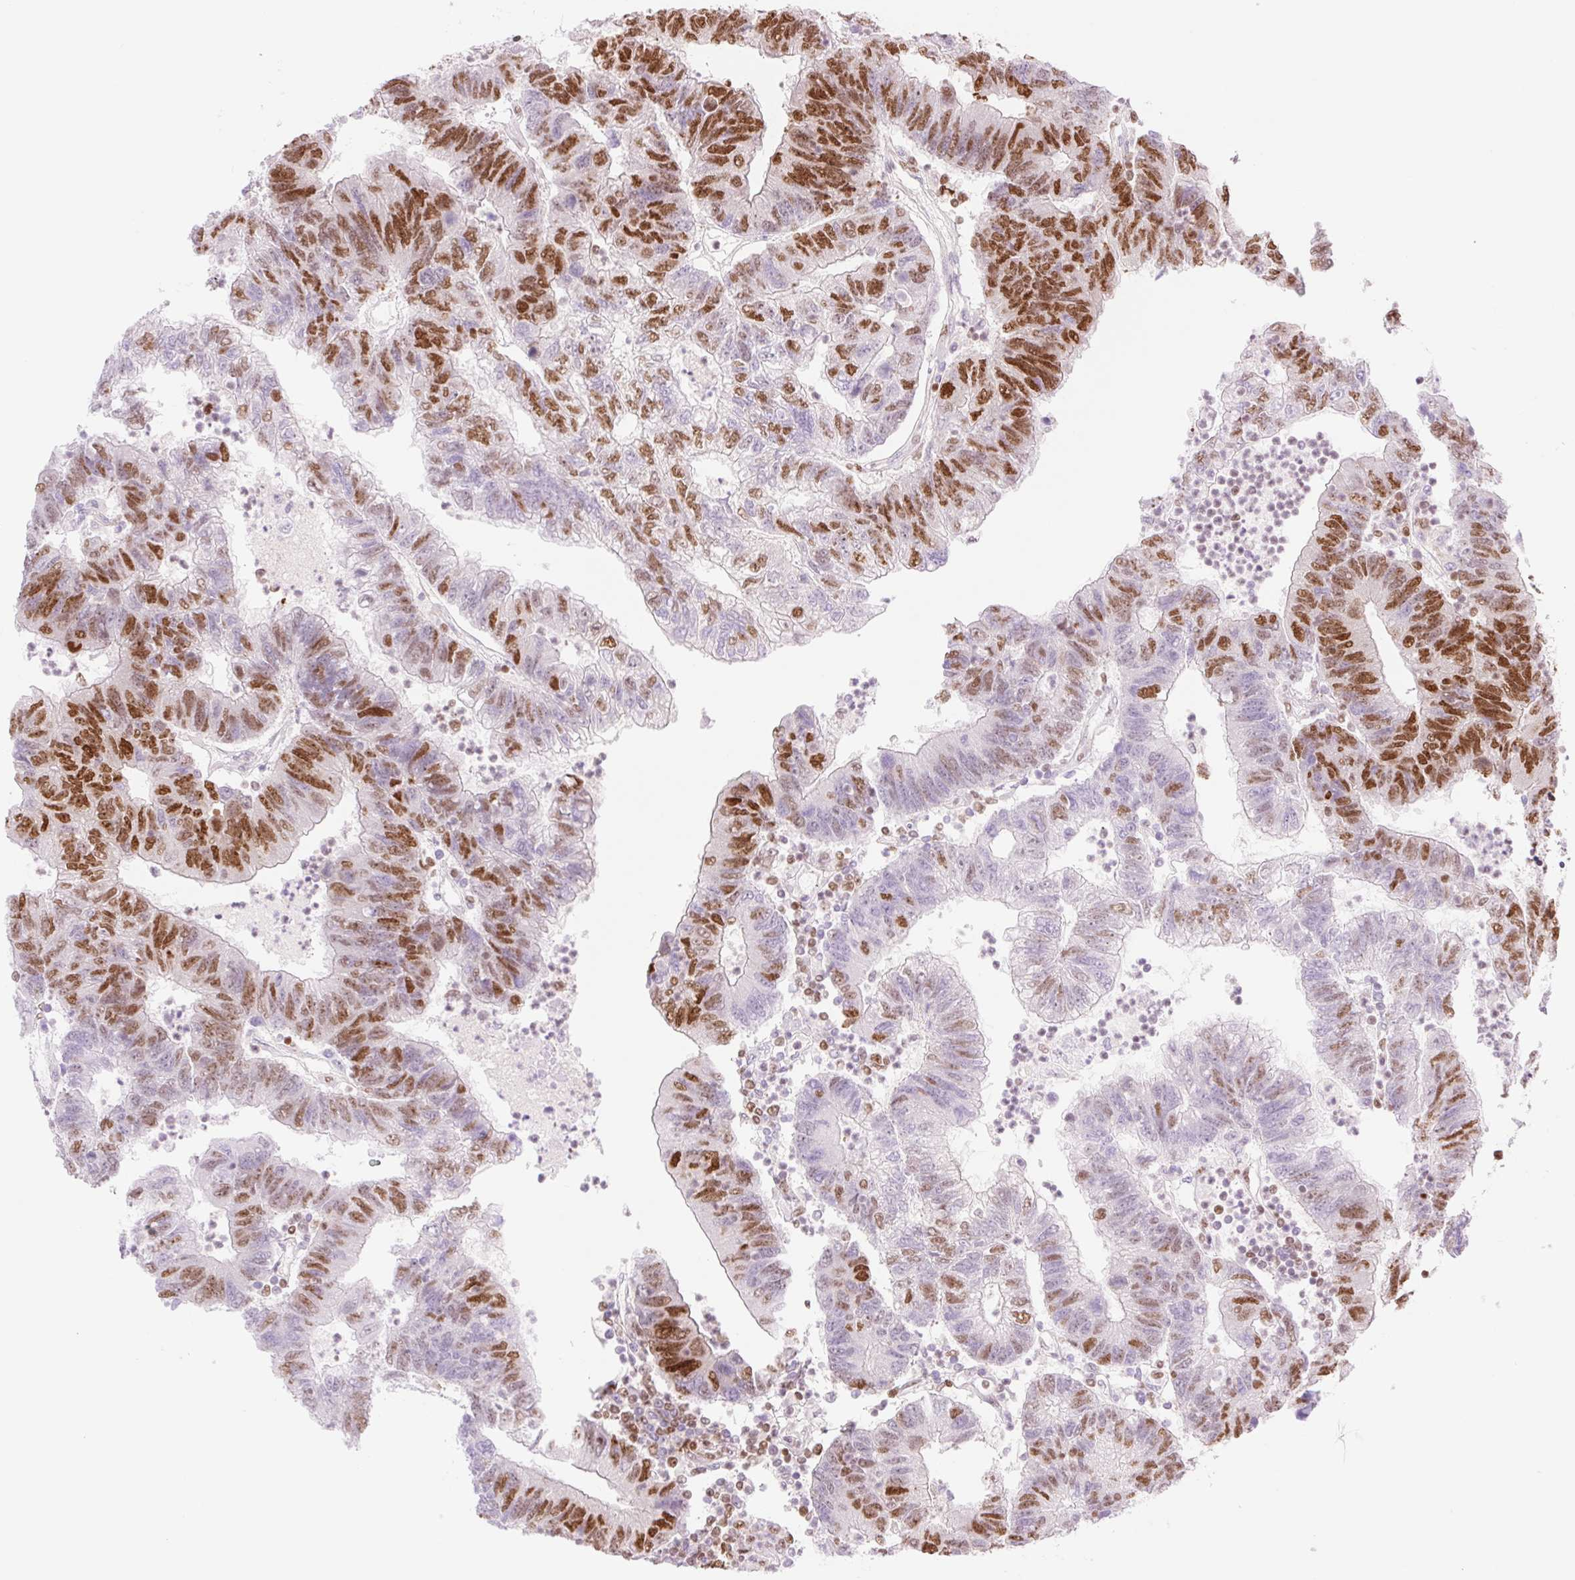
{"staining": {"intensity": "strong", "quantity": "25%-75%", "location": "nuclear"}, "tissue": "colorectal cancer", "cell_type": "Tumor cells", "image_type": "cancer", "snomed": [{"axis": "morphology", "description": "Adenocarcinoma, NOS"}, {"axis": "topography", "description": "Colon"}], "caption": "An image of colorectal cancer (adenocarcinoma) stained for a protein exhibits strong nuclear brown staining in tumor cells. Using DAB (brown) and hematoxylin (blue) stains, captured at high magnification using brightfield microscopy.", "gene": "PRDM11", "patient": {"sex": "female", "age": 48}}